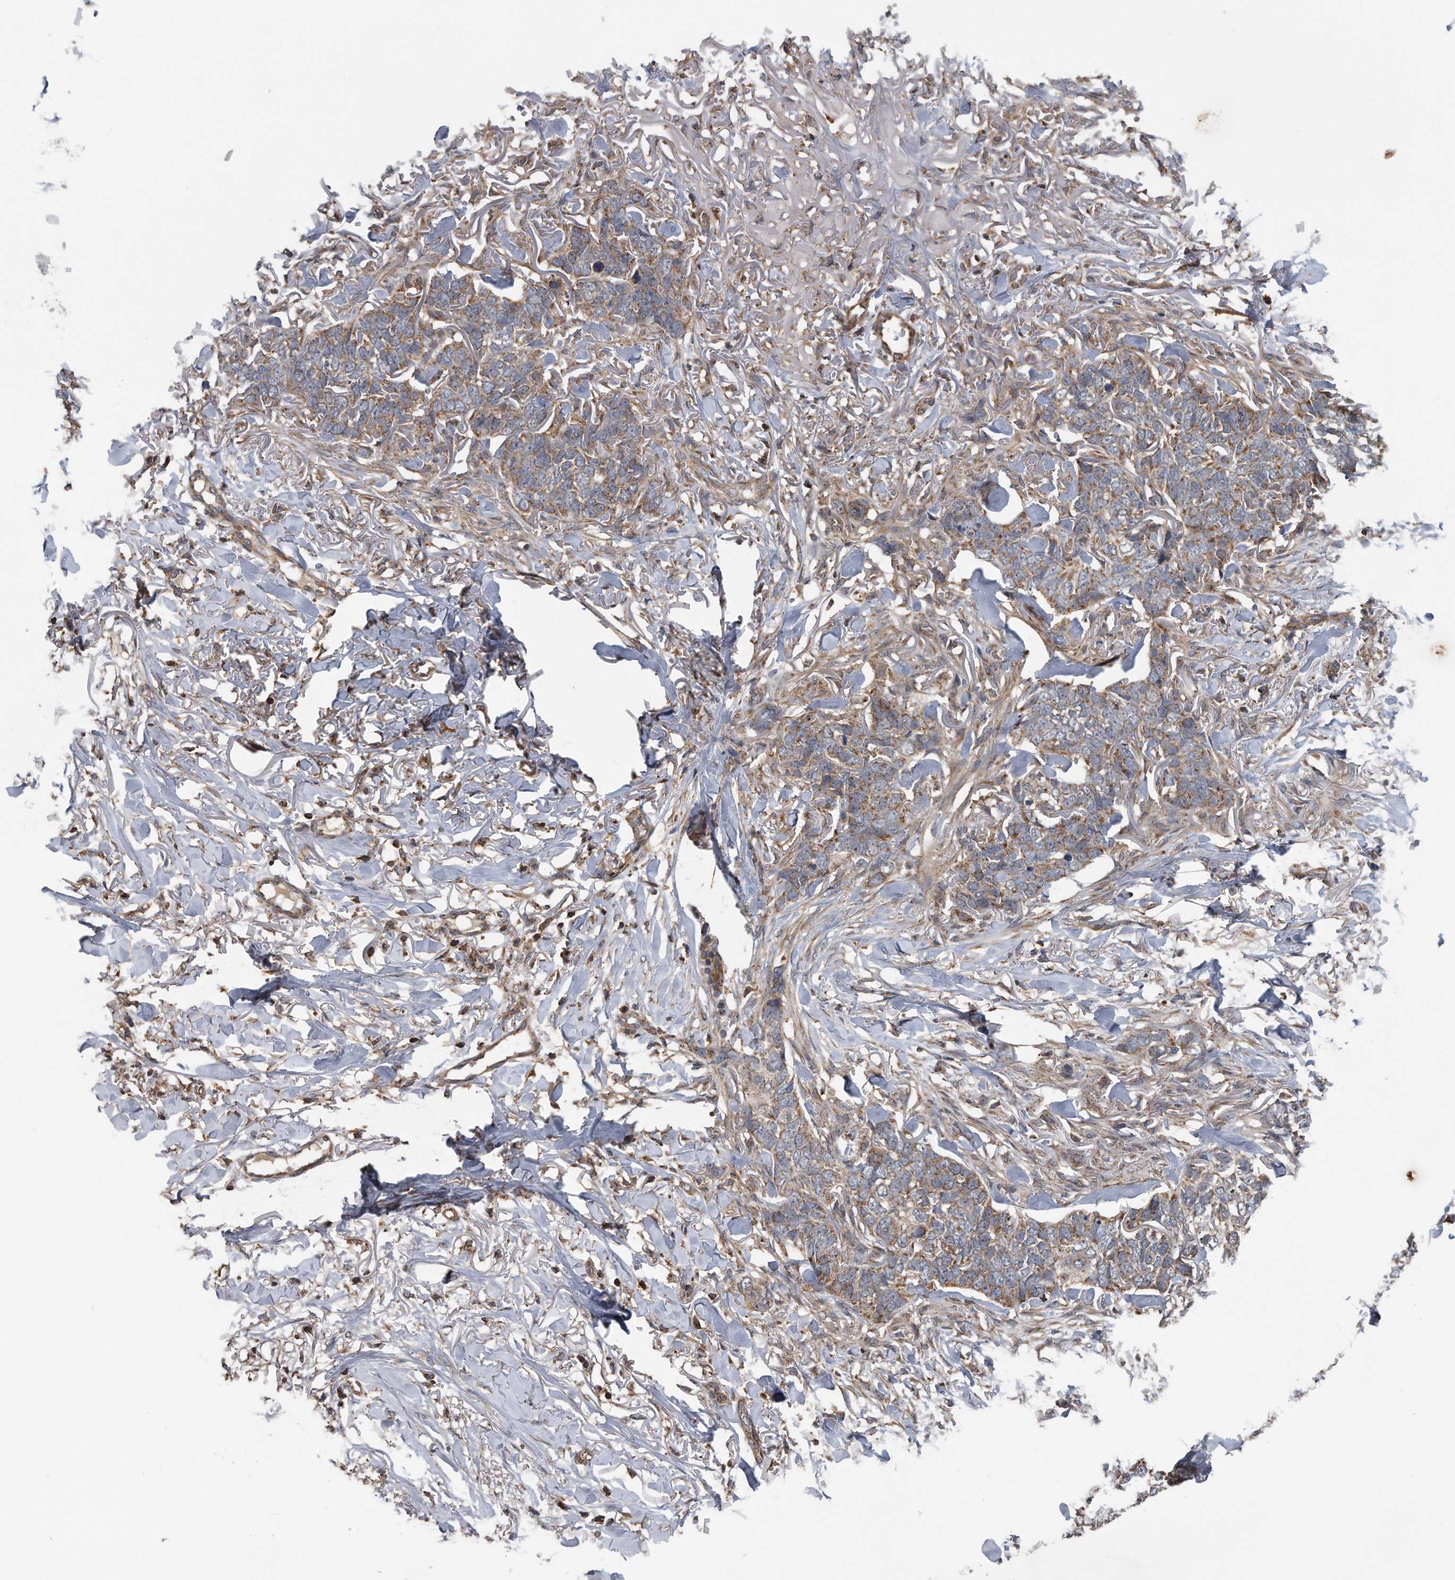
{"staining": {"intensity": "moderate", "quantity": ">75%", "location": "cytoplasmic/membranous"}, "tissue": "skin cancer", "cell_type": "Tumor cells", "image_type": "cancer", "snomed": [{"axis": "morphology", "description": "Normal tissue, NOS"}, {"axis": "morphology", "description": "Basal cell carcinoma"}, {"axis": "topography", "description": "Skin"}], "caption": "Immunohistochemical staining of human skin cancer (basal cell carcinoma) exhibits medium levels of moderate cytoplasmic/membranous staining in approximately >75% of tumor cells. The staining was performed using DAB (3,3'-diaminobenzidine), with brown indicating positive protein expression. Nuclei are stained blue with hematoxylin.", "gene": "ALPK2", "patient": {"sex": "male", "age": 77}}